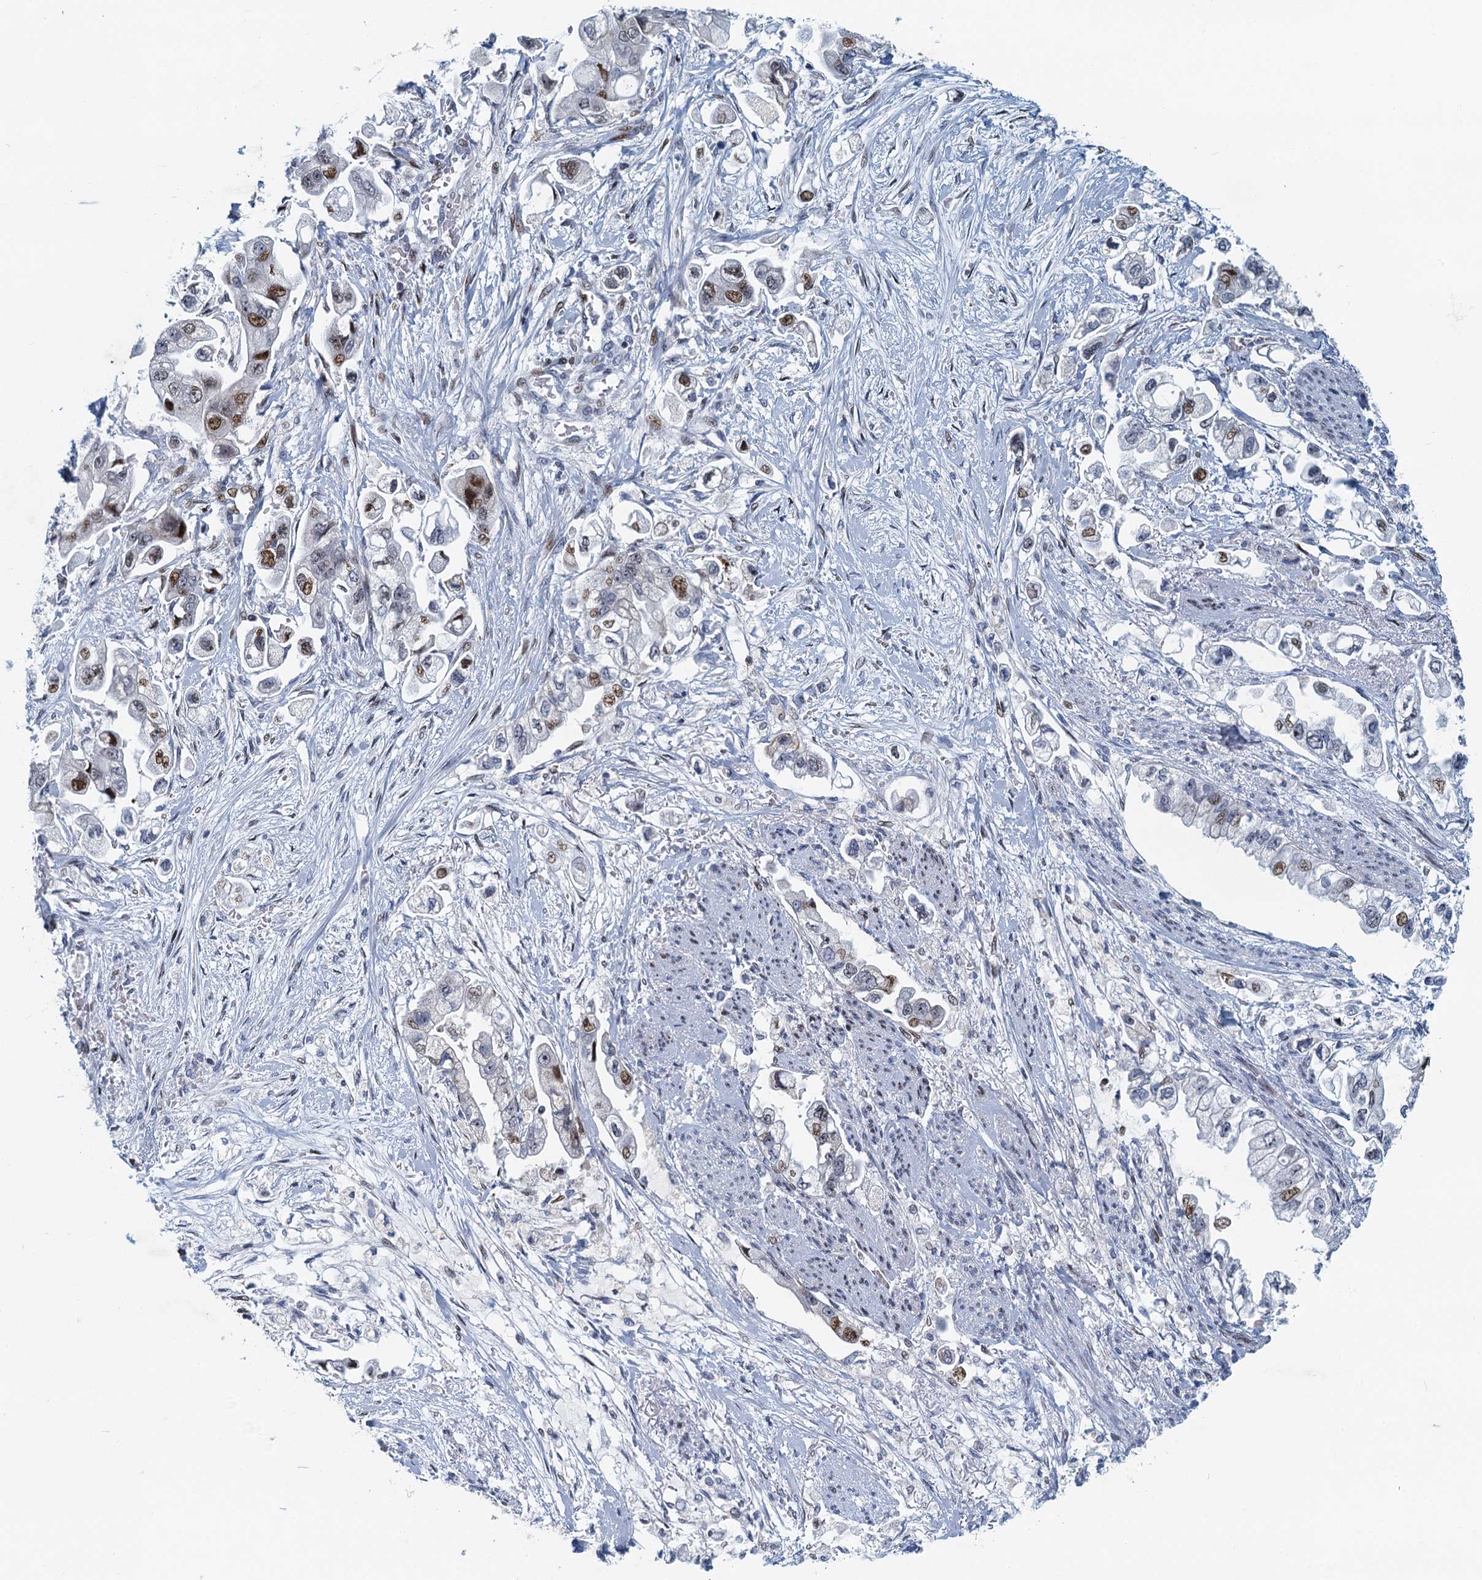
{"staining": {"intensity": "moderate", "quantity": "<25%", "location": "nuclear"}, "tissue": "stomach cancer", "cell_type": "Tumor cells", "image_type": "cancer", "snomed": [{"axis": "morphology", "description": "Adenocarcinoma, NOS"}, {"axis": "topography", "description": "Stomach"}], "caption": "Immunohistochemical staining of stomach cancer exhibits low levels of moderate nuclear protein expression in about <25% of tumor cells.", "gene": "ANKRD13D", "patient": {"sex": "male", "age": 62}}